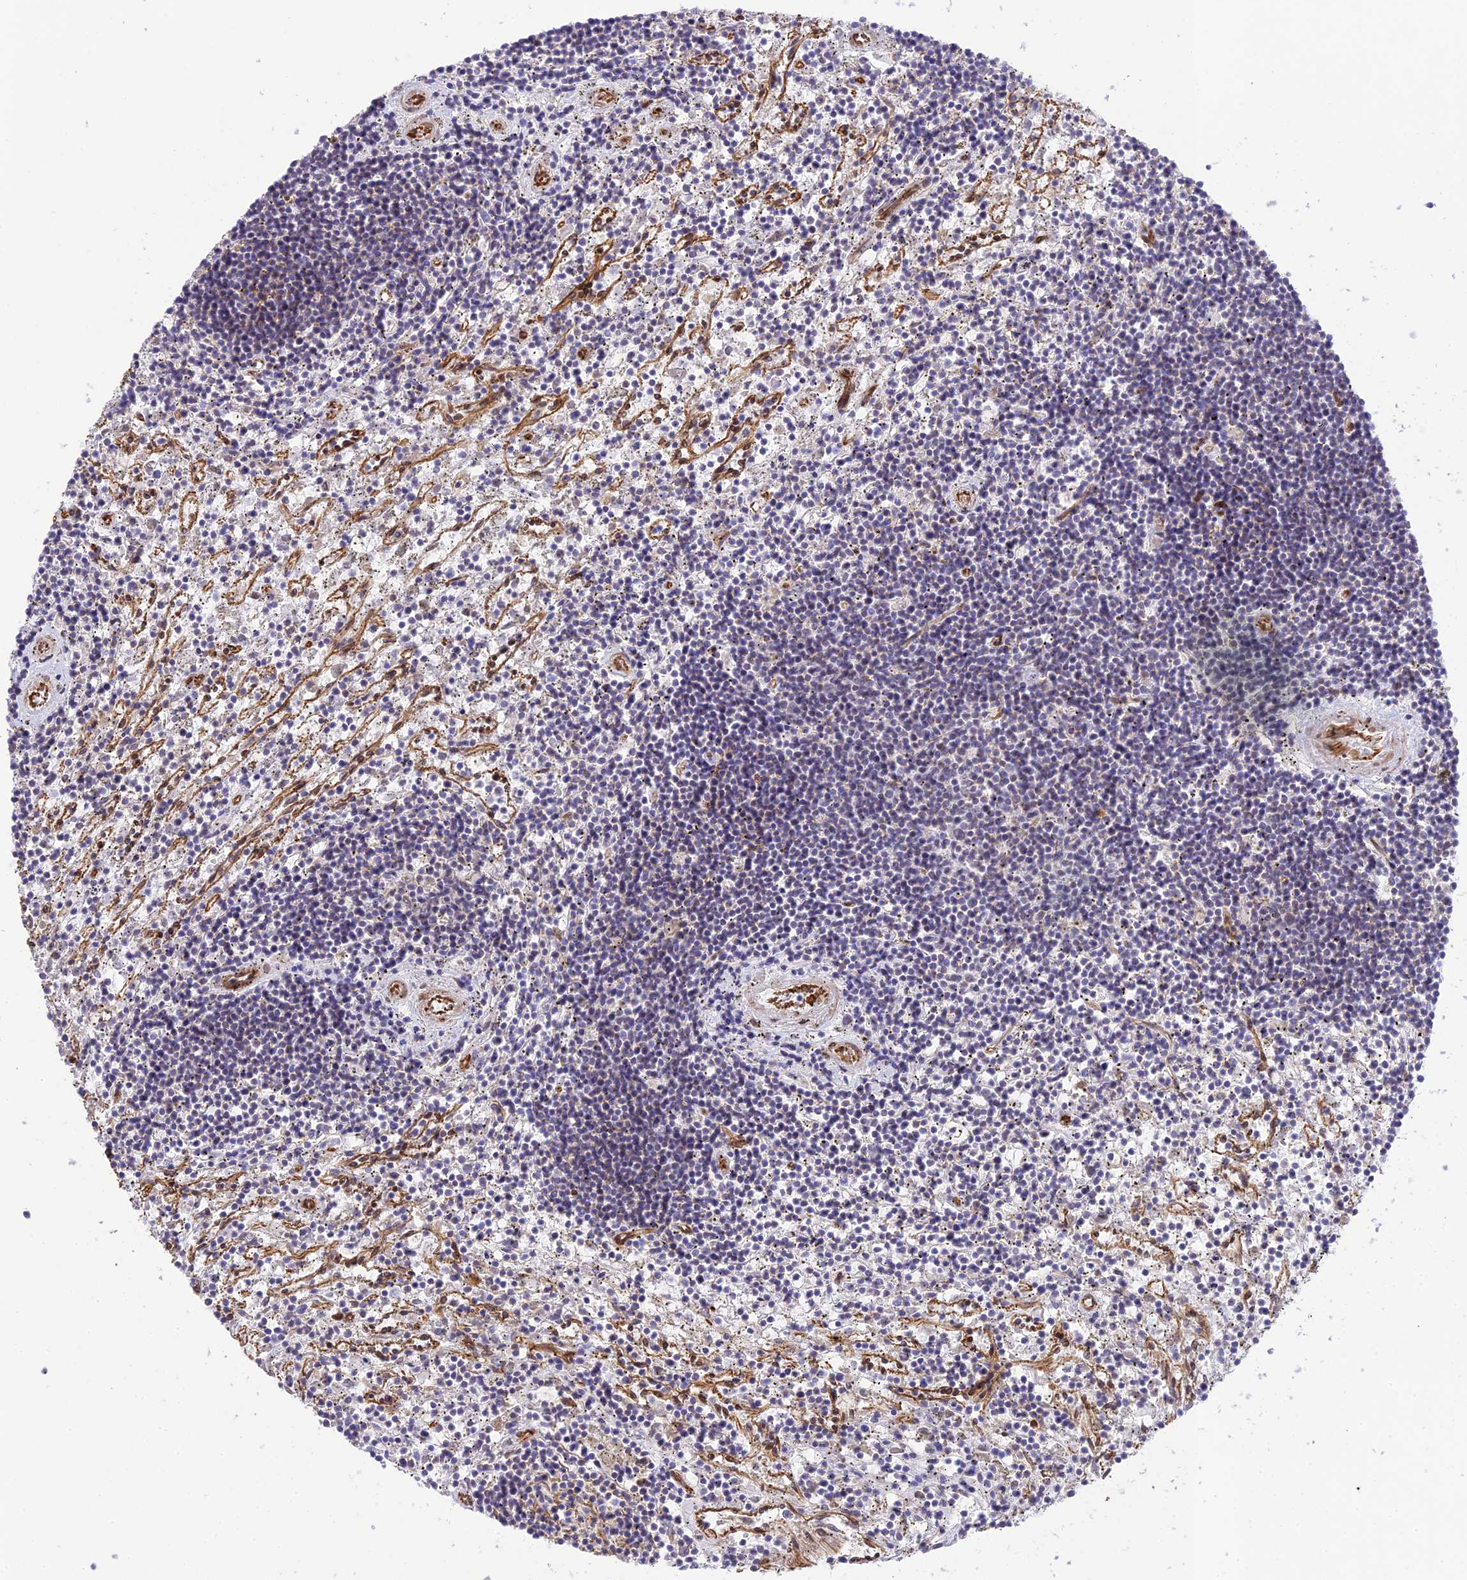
{"staining": {"intensity": "negative", "quantity": "none", "location": "none"}, "tissue": "lymphoma", "cell_type": "Tumor cells", "image_type": "cancer", "snomed": [{"axis": "morphology", "description": "Malignant lymphoma, non-Hodgkin's type, Low grade"}, {"axis": "topography", "description": "Spleen"}], "caption": "Protein analysis of malignant lymphoma, non-Hodgkin's type (low-grade) reveals no significant positivity in tumor cells.", "gene": "EXOC3L4", "patient": {"sex": "male", "age": 76}}